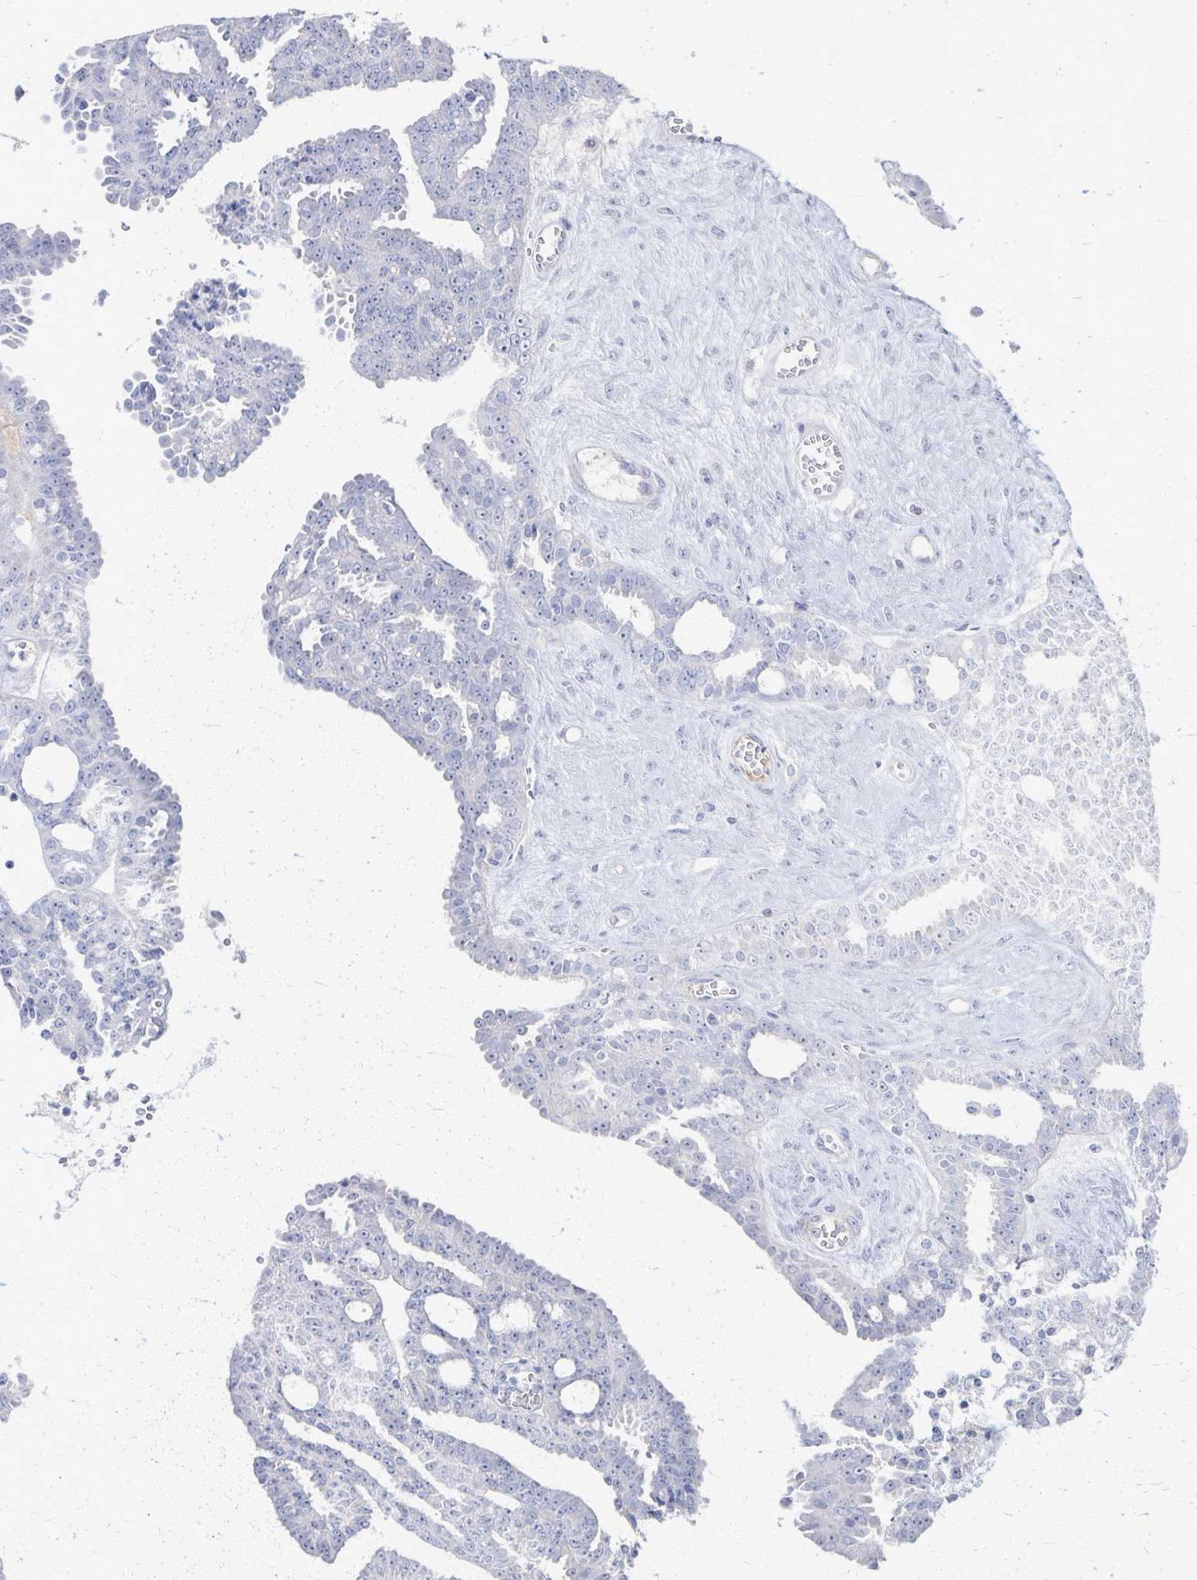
{"staining": {"intensity": "negative", "quantity": "none", "location": "none"}, "tissue": "ovarian cancer", "cell_type": "Tumor cells", "image_type": "cancer", "snomed": [{"axis": "morphology", "description": "Cystadenocarcinoma, serous, NOS"}, {"axis": "topography", "description": "Ovary"}], "caption": "IHC of ovarian serous cystadenocarcinoma demonstrates no positivity in tumor cells.", "gene": "PRR20A", "patient": {"sex": "female", "age": 71}}